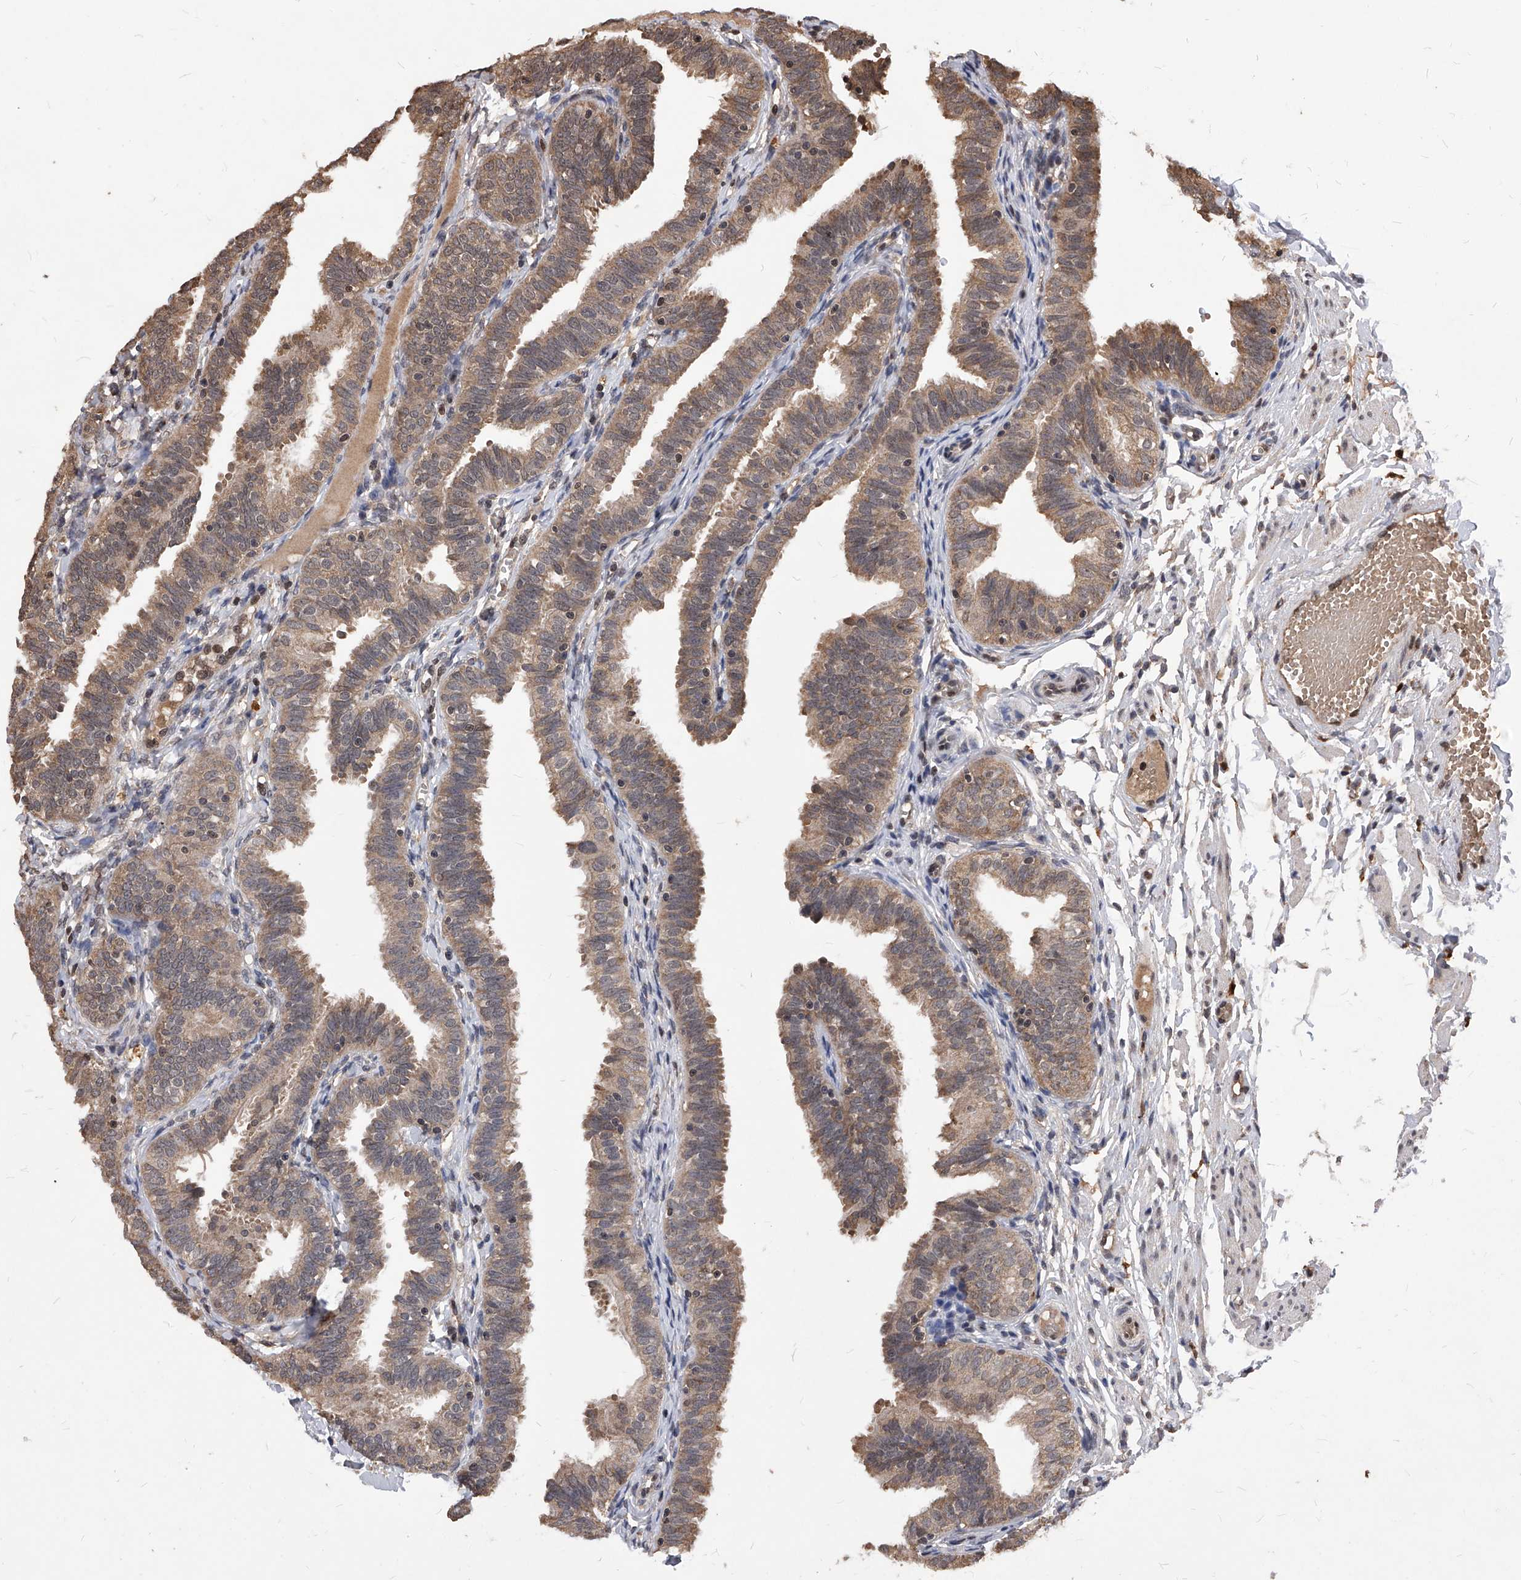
{"staining": {"intensity": "moderate", "quantity": "25%-75%", "location": "cytoplasmic/membranous"}, "tissue": "fallopian tube", "cell_type": "Glandular cells", "image_type": "normal", "snomed": [{"axis": "morphology", "description": "Normal tissue, NOS"}, {"axis": "topography", "description": "Fallopian tube"}], "caption": "Immunohistochemical staining of benign fallopian tube reveals 25%-75% levels of moderate cytoplasmic/membranous protein expression in about 25%-75% of glandular cells.", "gene": "ID1", "patient": {"sex": "female", "age": 35}}